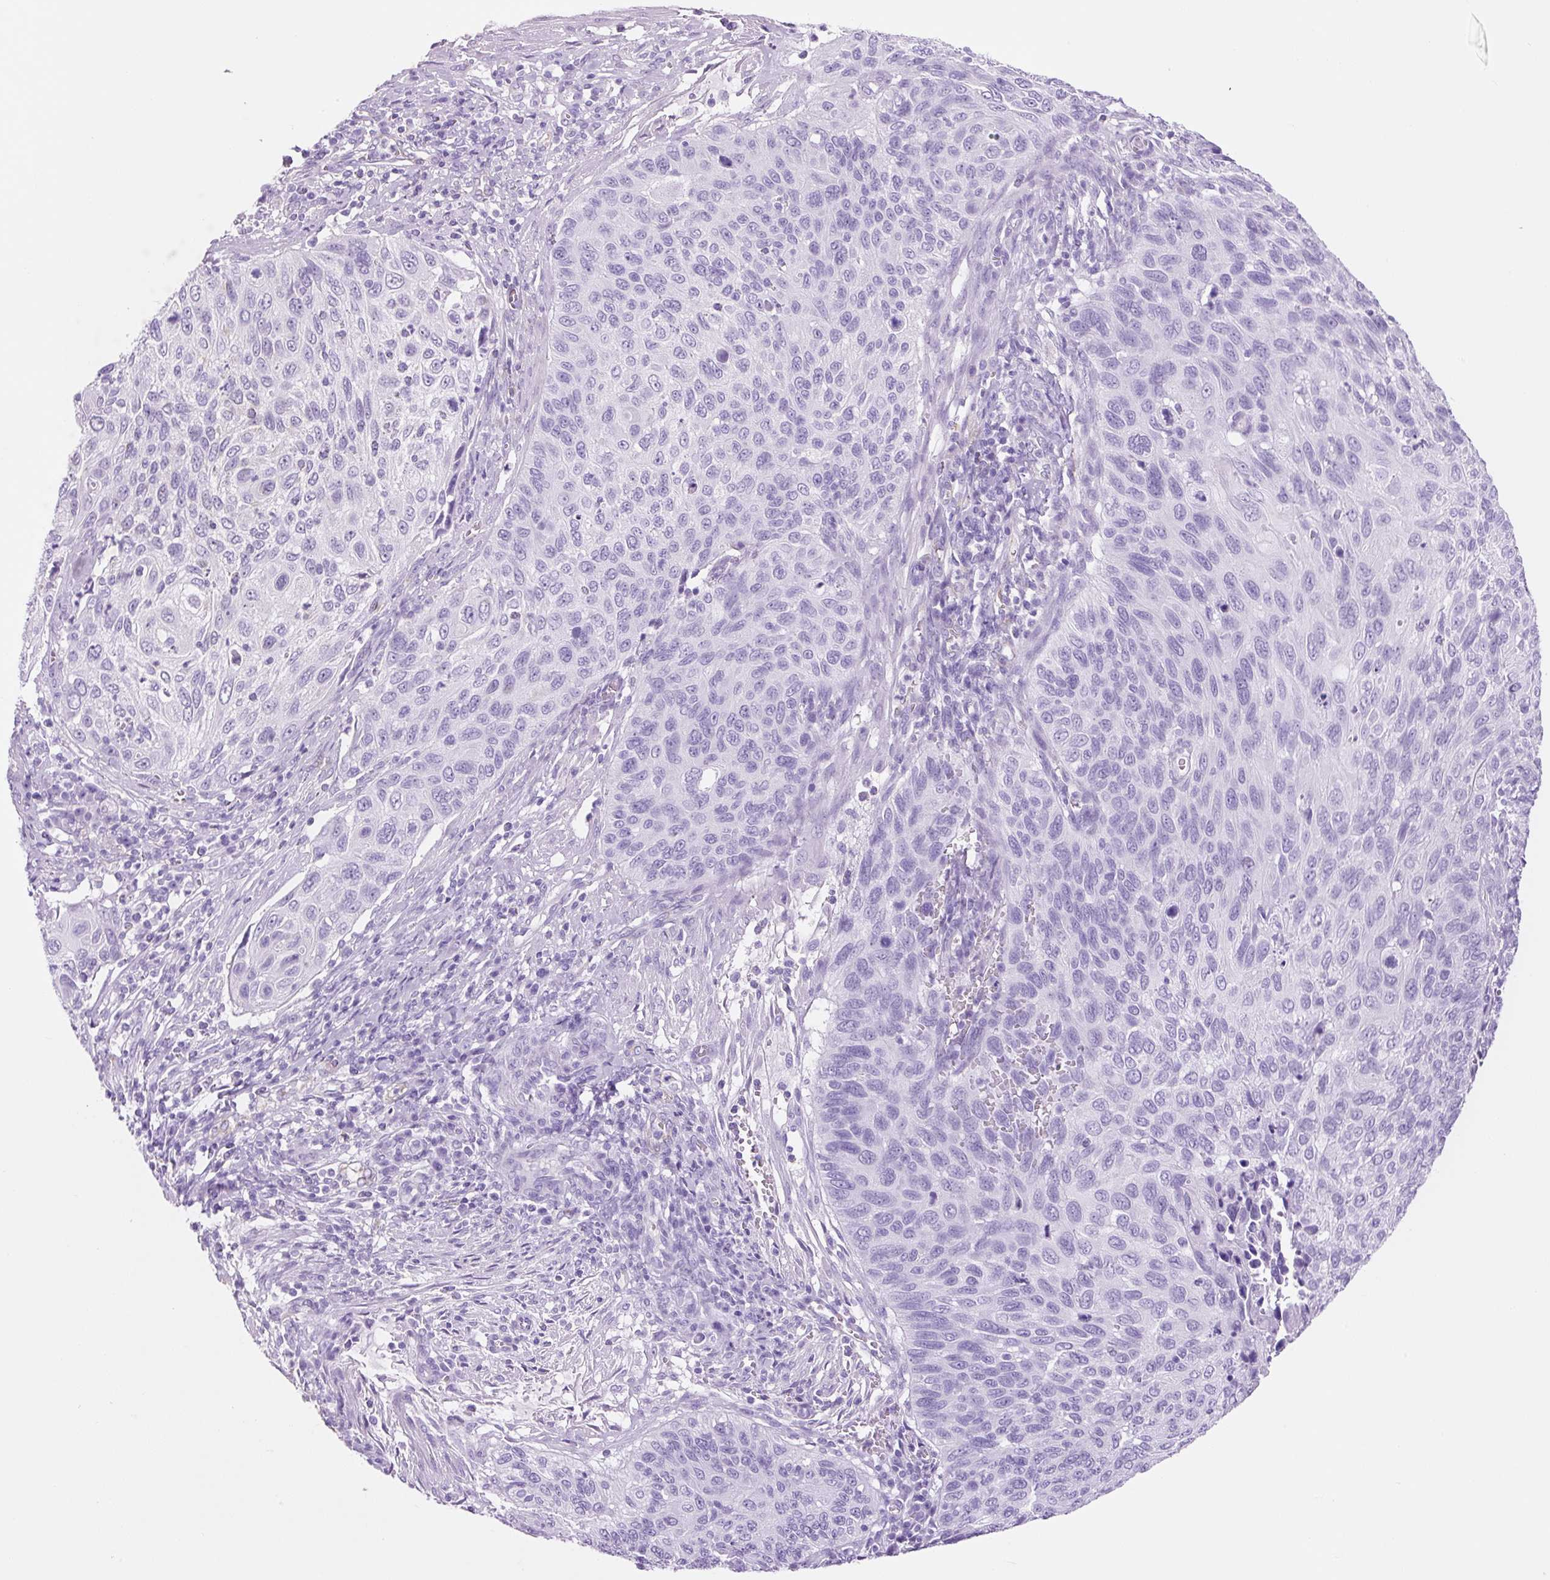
{"staining": {"intensity": "negative", "quantity": "none", "location": "none"}, "tissue": "cervical cancer", "cell_type": "Tumor cells", "image_type": "cancer", "snomed": [{"axis": "morphology", "description": "Squamous cell carcinoma, NOS"}, {"axis": "topography", "description": "Cervix"}], "caption": "The image demonstrates no staining of tumor cells in cervical squamous cell carcinoma.", "gene": "ADSS1", "patient": {"sex": "female", "age": 70}}